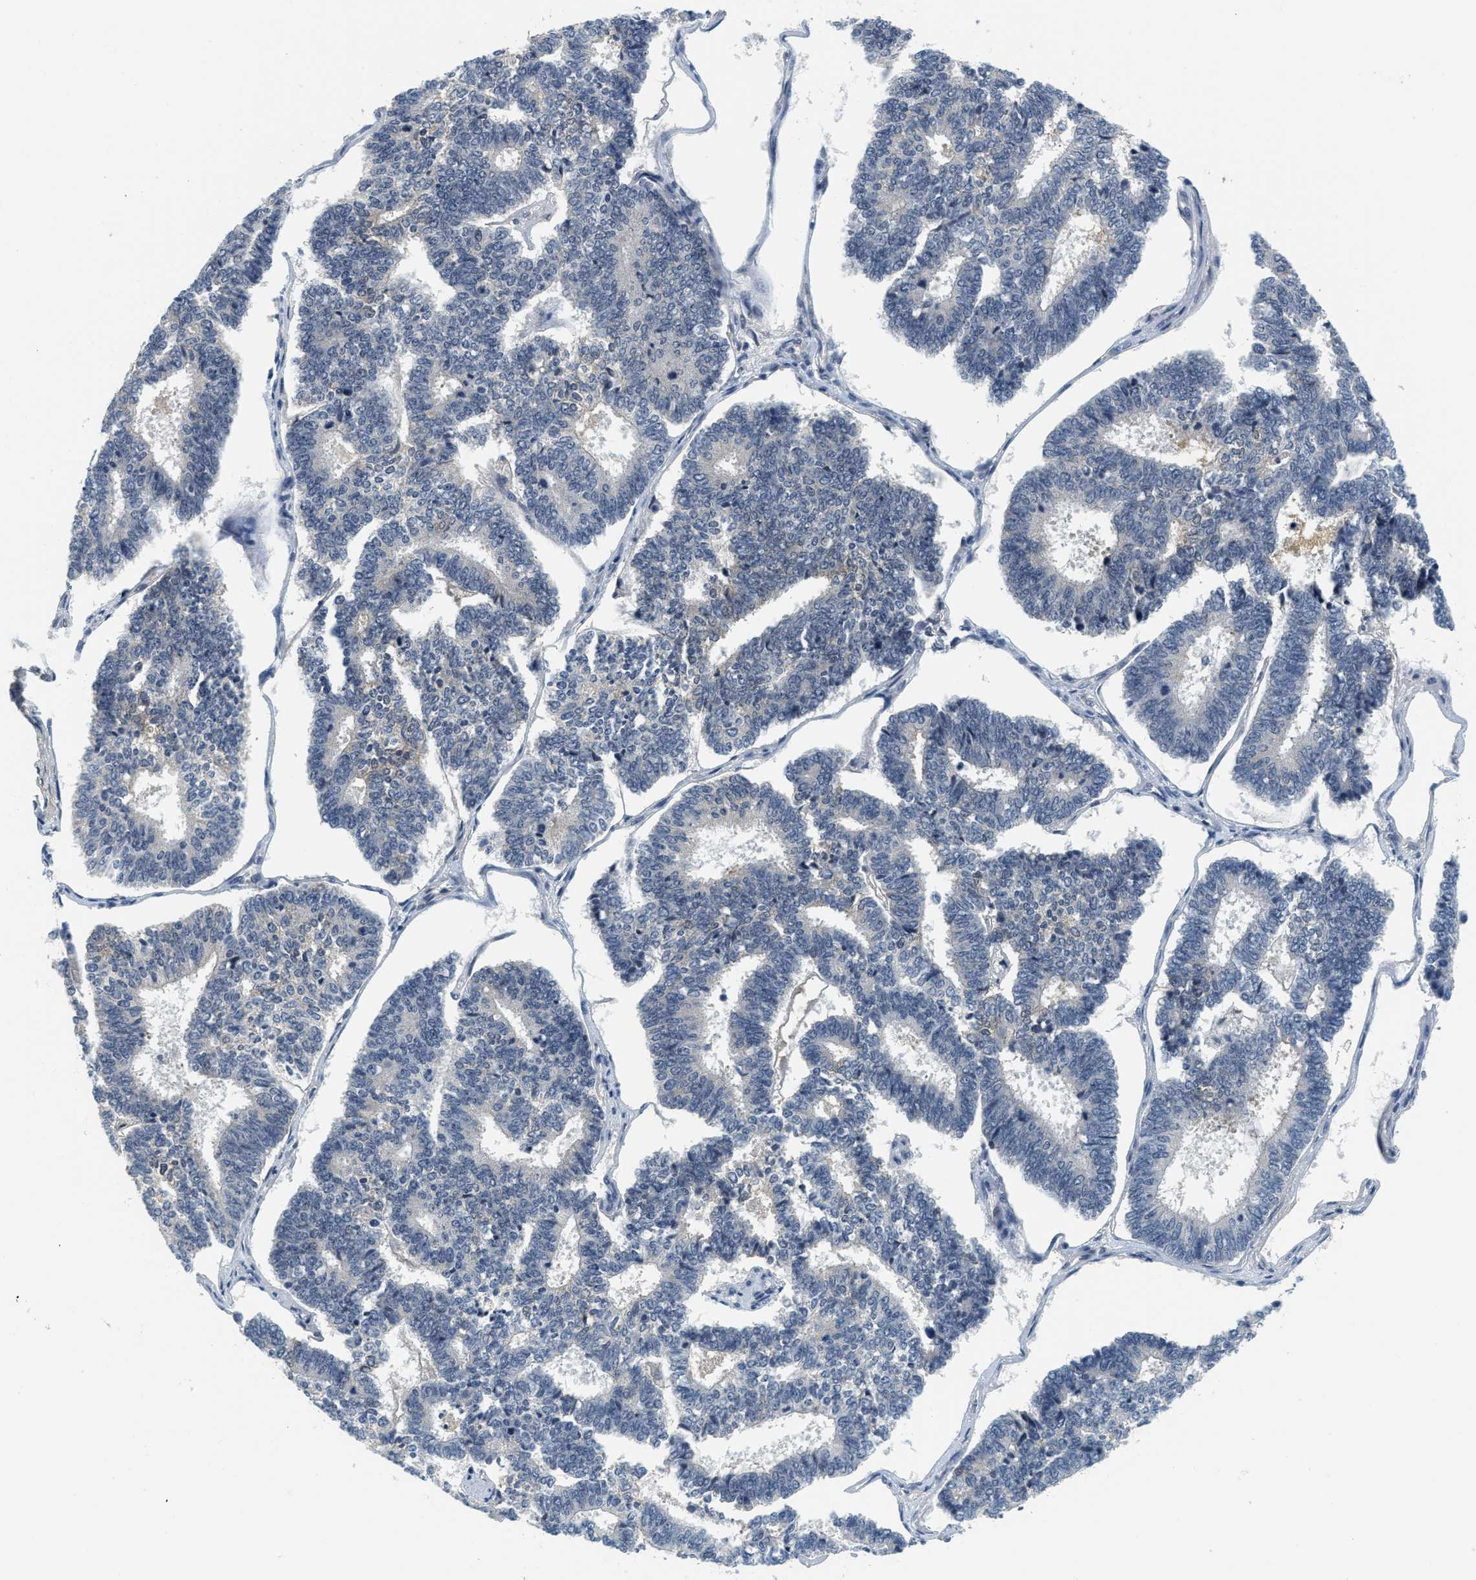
{"staining": {"intensity": "negative", "quantity": "none", "location": "none"}, "tissue": "endometrial cancer", "cell_type": "Tumor cells", "image_type": "cancer", "snomed": [{"axis": "morphology", "description": "Adenocarcinoma, NOS"}, {"axis": "topography", "description": "Endometrium"}], "caption": "IHC histopathology image of endometrial cancer (adenocarcinoma) stained for a protein (brown), which reveals no staining in tumor cells.", "gene": "MZF1", "patient": {"sex": "female", "age": 70}}